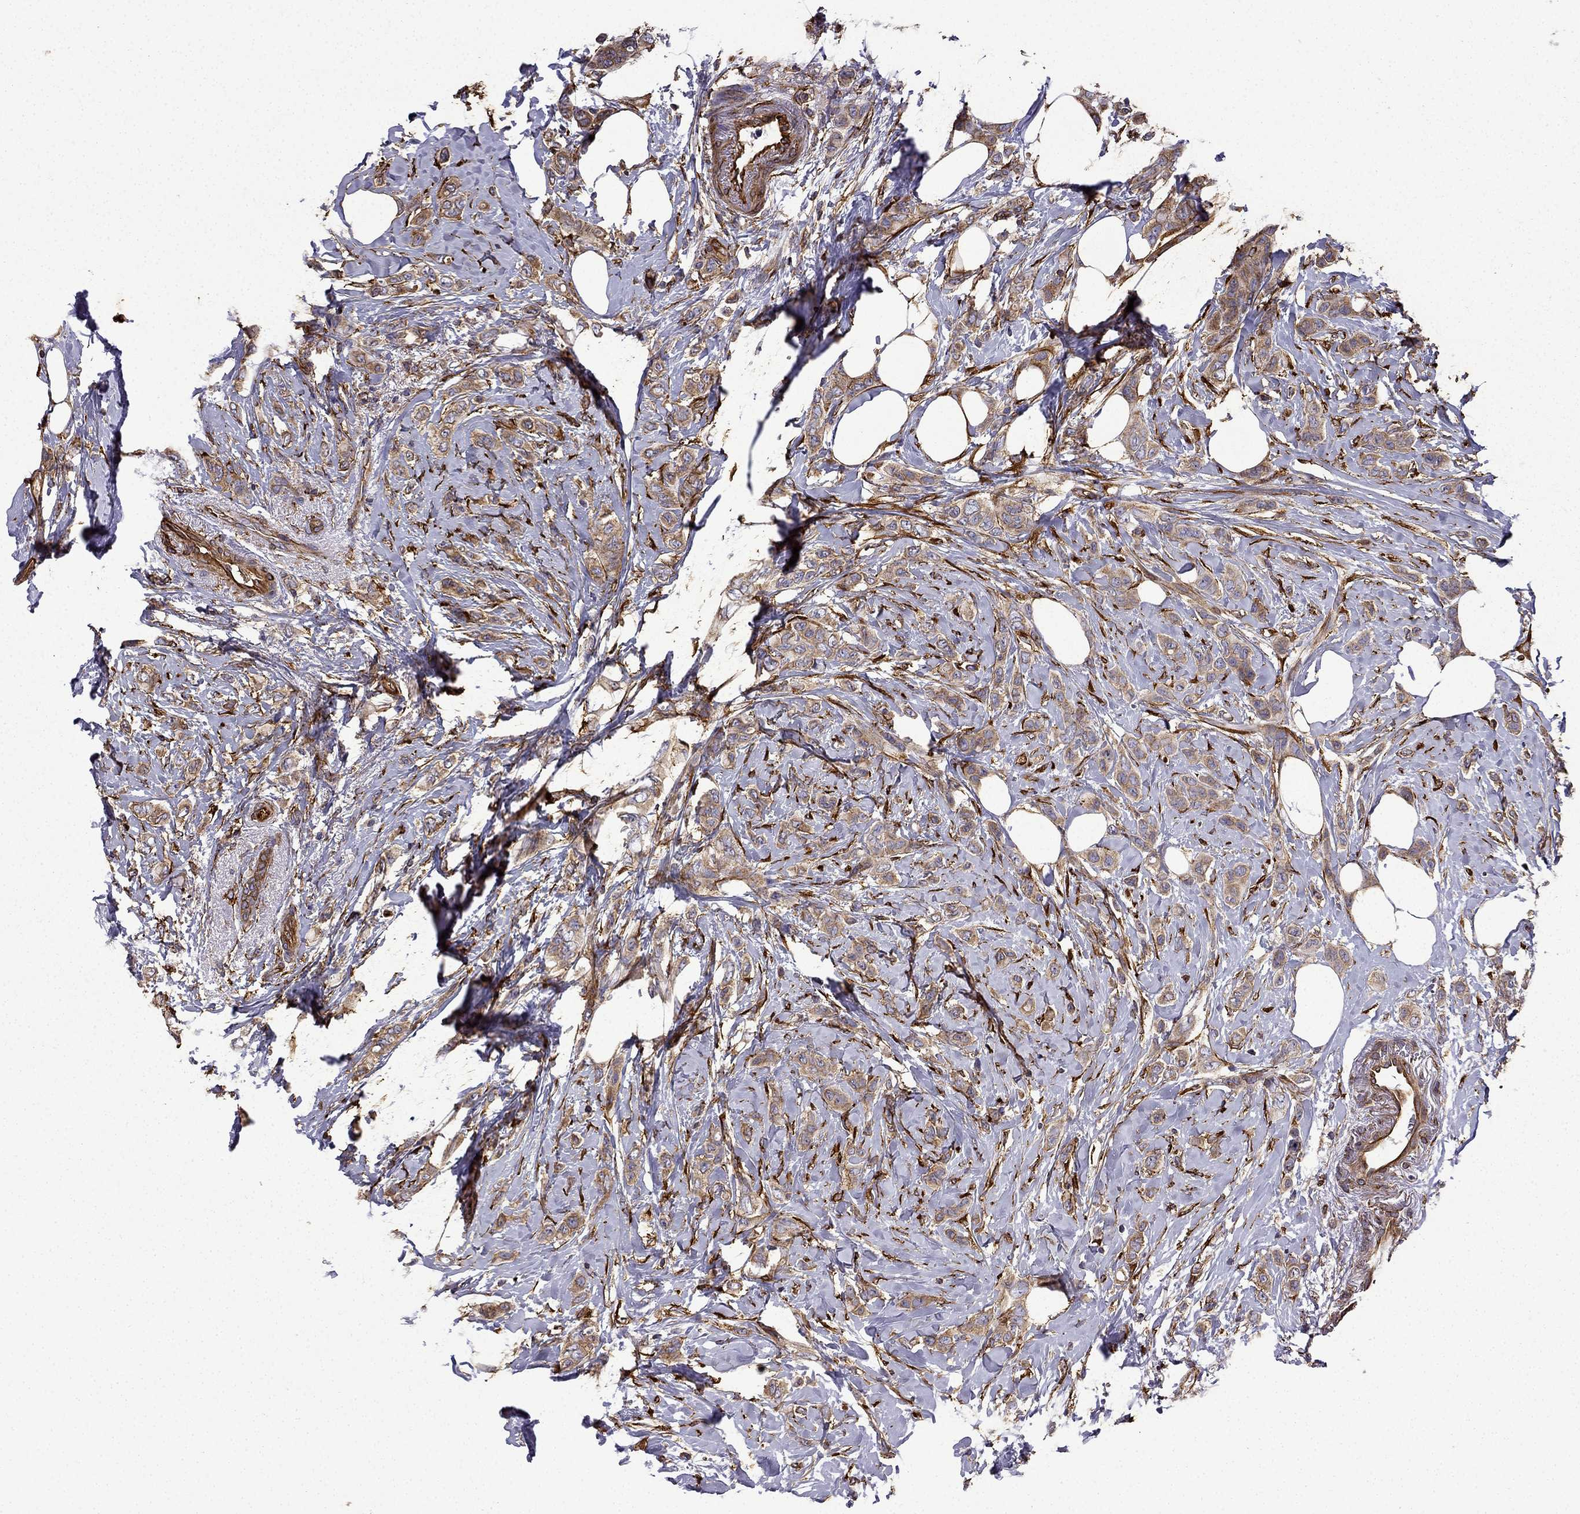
{"staining": {"intensity": "moderate", "quantity": ">75%", "location": "cytoplasmic/membranous"}, "tissue": "breast cancer", "cell_type": "Tumor cells", "image_type": "cancer", "snomed": [{"axis": "morphology", "description": "Lobular carcinoma"}, {"axis": "topography", "description": "Breast"}], "caption": "This micrograph demonstrates IHC staining of human breast cancer, with medium moderate cytoplasmic/membranous staining in approximately >75% of tumor cells.", "gene": "MAP4", "patient": {"sex": "female", "age": 66}}